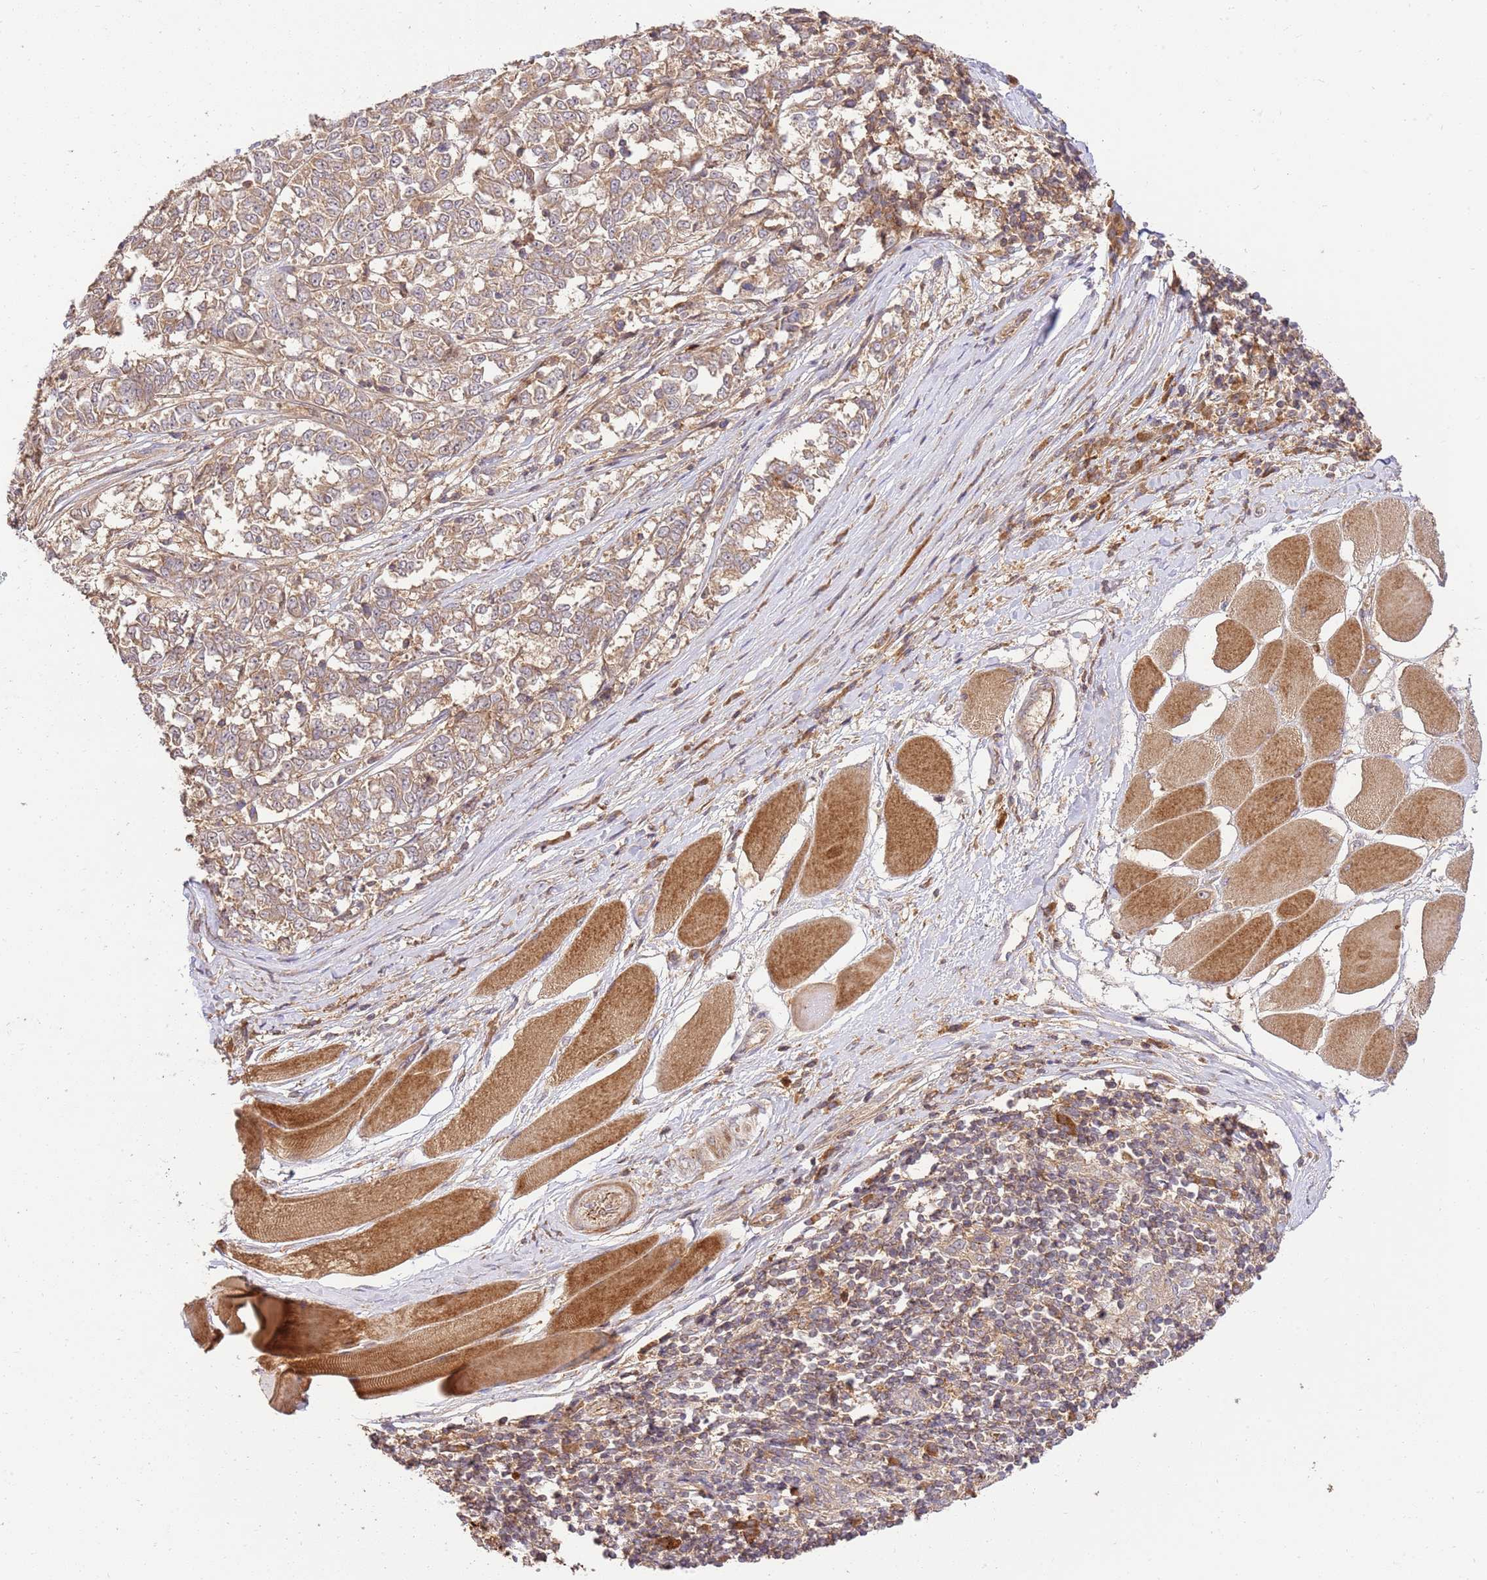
{"staining": {"intensity": "weak", "quantity": ">75%", "location": "cytoplasmic/membranous"}, "tissue": "melanoma", "cell_type": "Tumor cells", "image_type": "cancer", "snomed": [{"axis": "morphology", "description": "Malignant melanoma, NOS"}, {"axis": "topography", "description": "Skin"}], "caption": "Malignant melanoma tissue demonstrates weak cytoplasmic/membranous expression in about >75% of tumor cells", "gene": "GAREM1", "patient": {"sex": "female", "age": 72}}